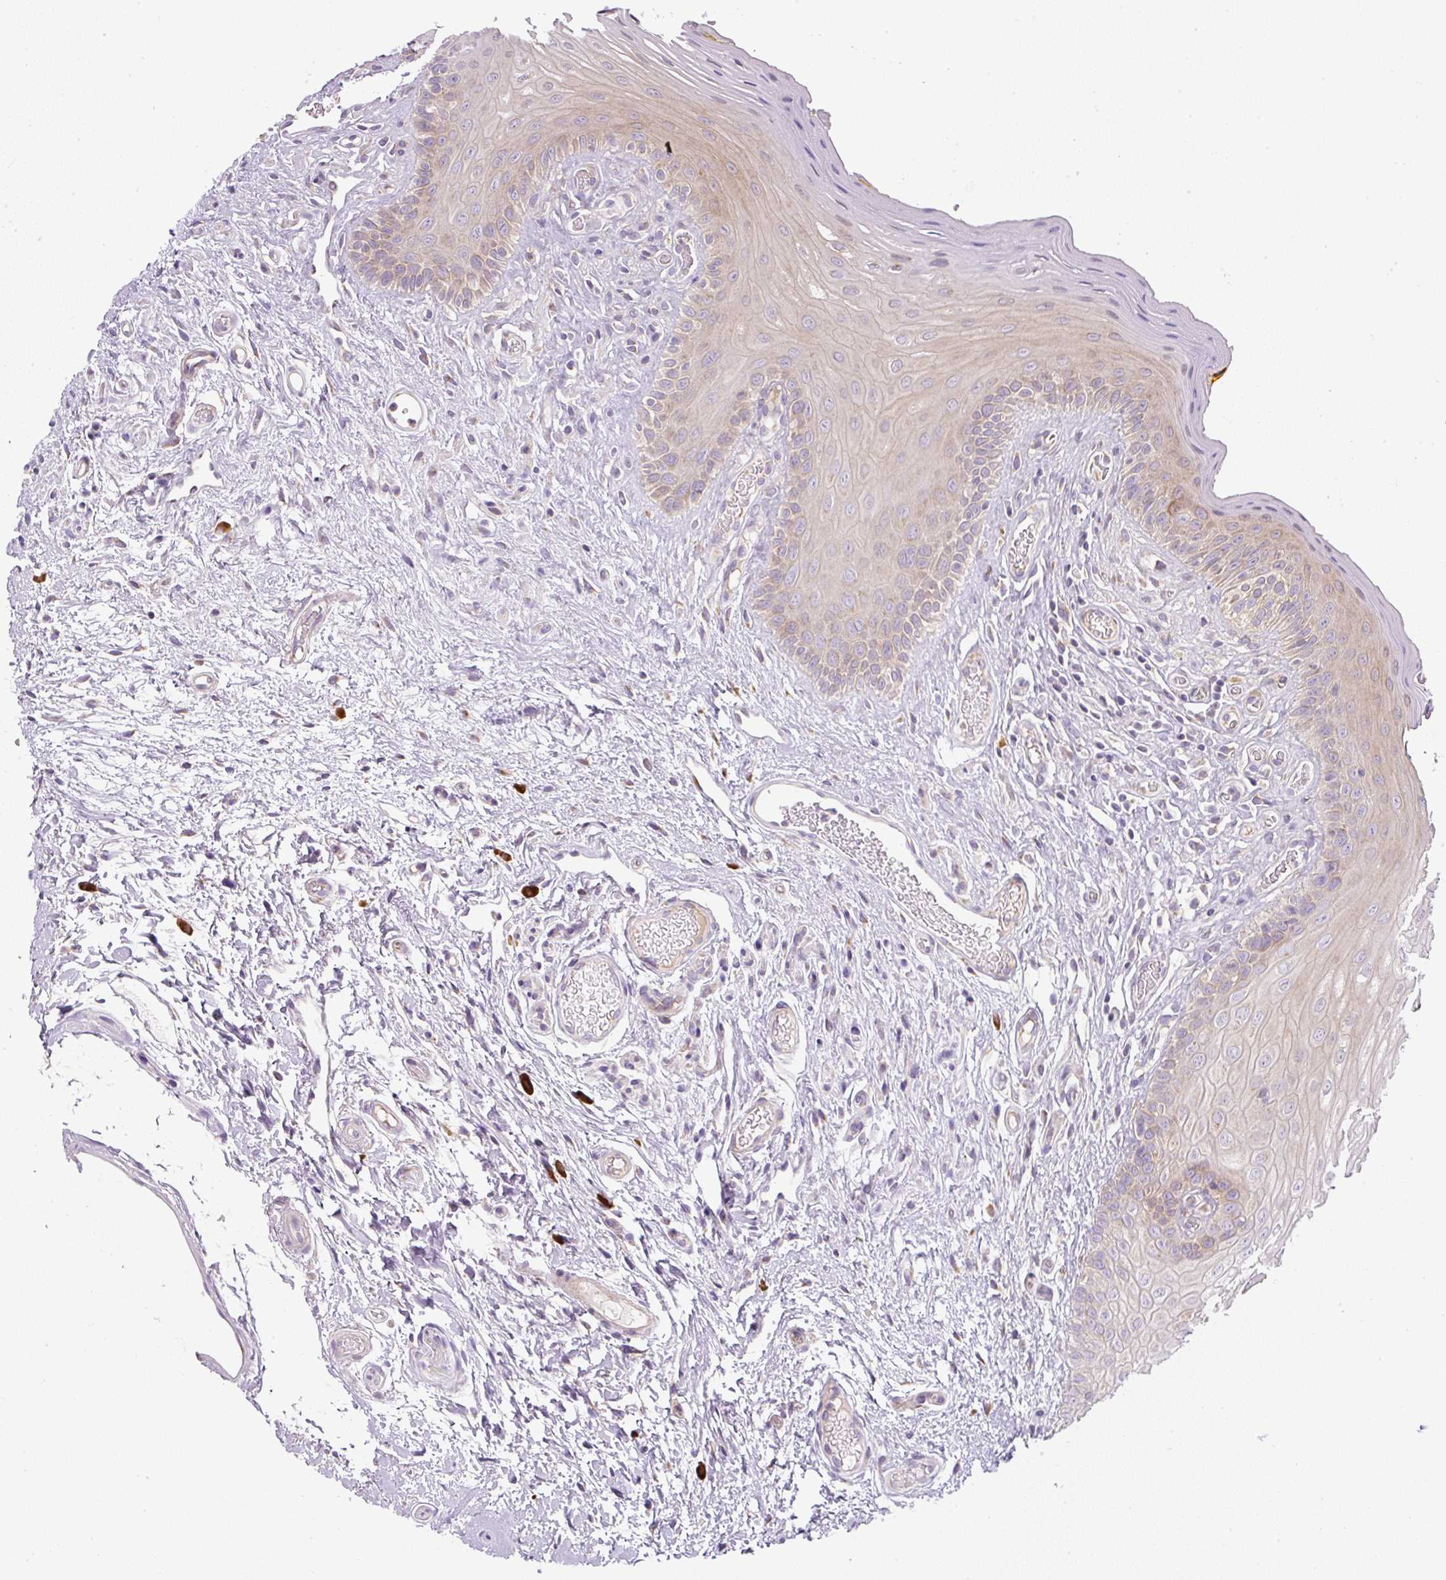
{"staining": {"intensity": "moderate", "quantity": "25%-75%", "location": "cytoplasmic/membranous"}, "tissue": "oral mucosa", "cell_type": "Squamous epithelial cells", "image_type": "normal", "snomed": [{"axis": "morphology", "description": "Normal tissue, NOS"}, {"axis": "topography", "description": "Oral tissue"}, {"axis": "topography", "description": "Tounge, NOS"}], "caption": "Oral mucosa stained for a protein shows moderate cytoplasmic/membranous positivity in squamous epithelial cells. The staining was performed using DAB, with brown indicating positive protein expression. Nuclei are stained blue with hematoxylin.", "gene": "MLX", "patient": {"sex": "female", "age": 60}}